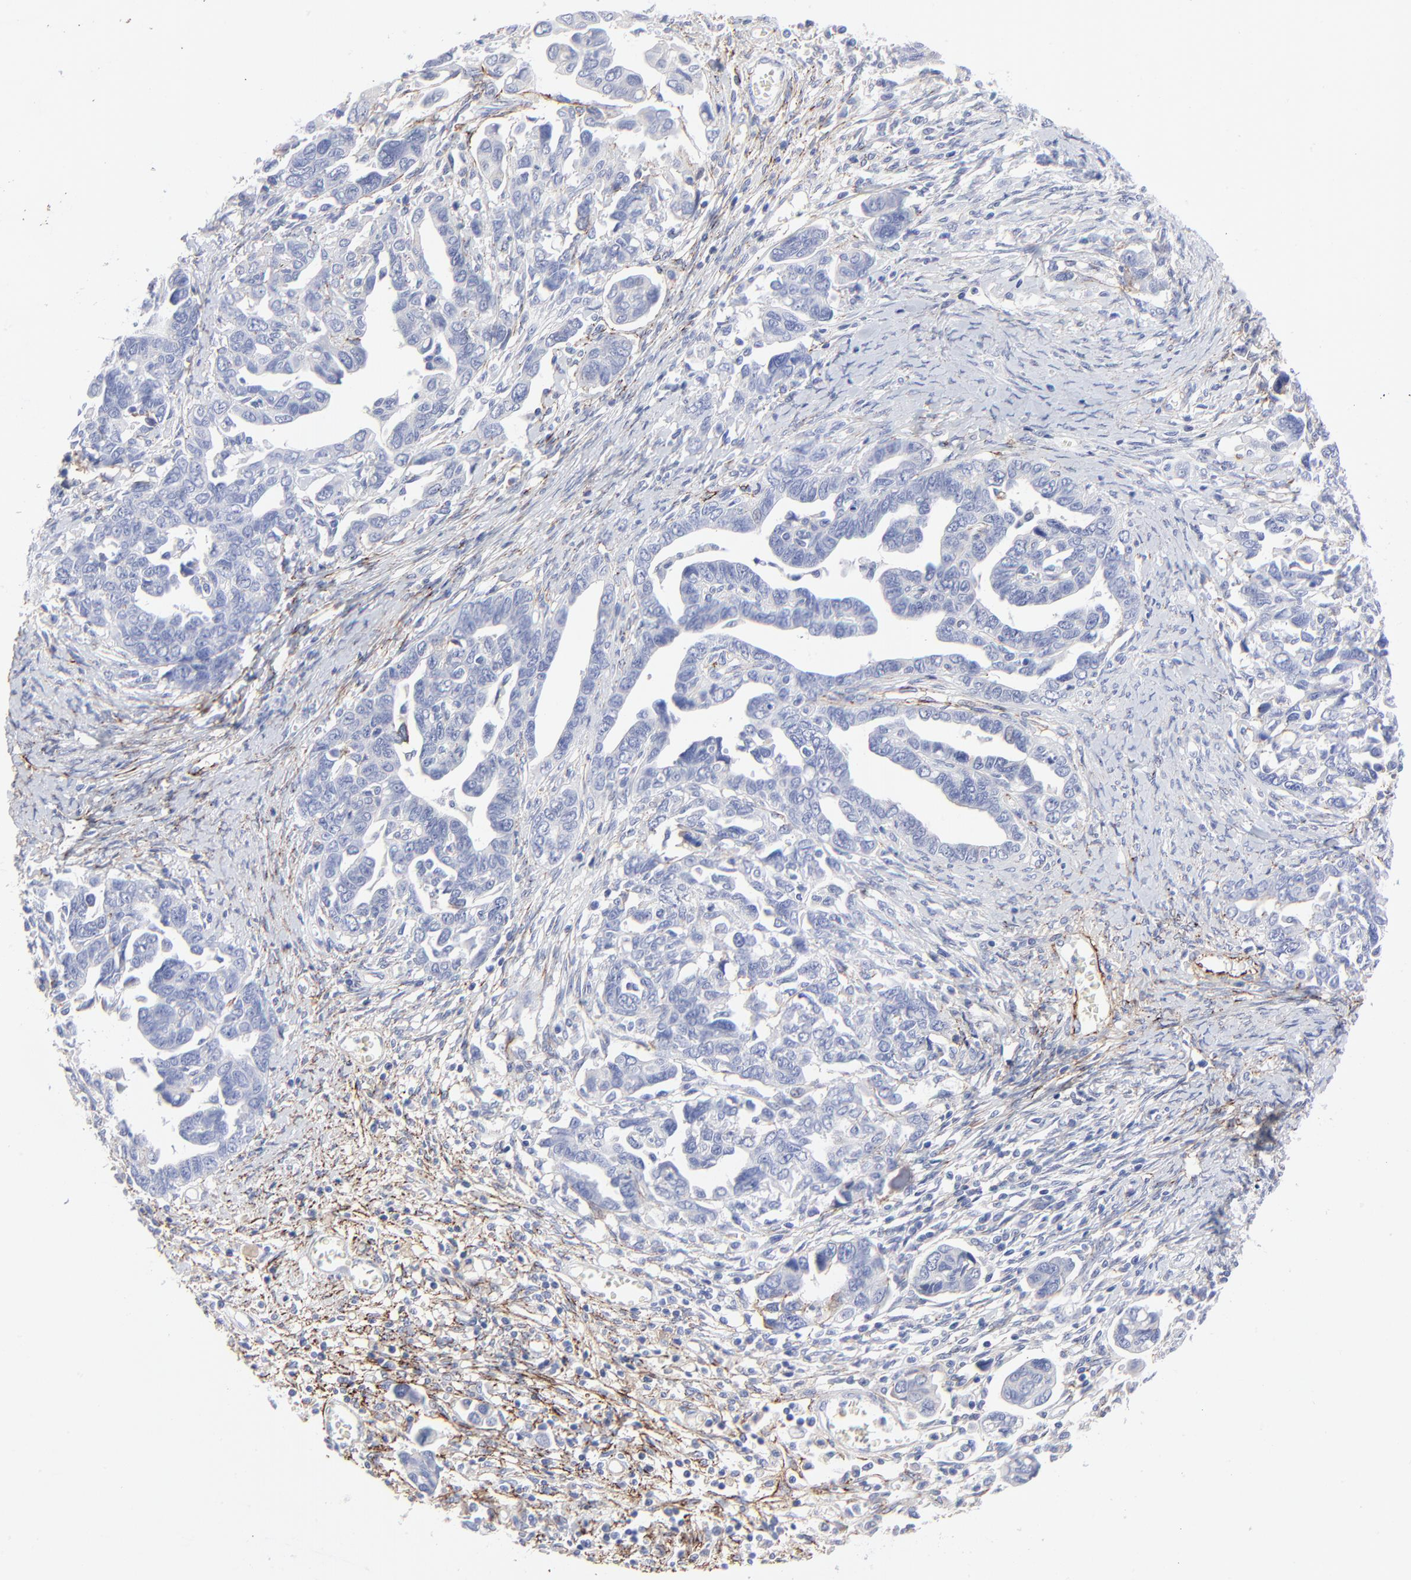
{"staining": {"intensity": "negative", "quantity": "none", "location": "none"}, "tissue": "ovarian cancer", "cell_type": "Tumor cells", "image_type": "cancer", "snomed": [{"axis": "morphology", "description": "Cystadenocarcinoma, serous, NOS"}, {"axis": "topography", "description": "Ovary"}], "caption": "A high-resolution histopathology image shows IHC staining of ovarian serous cystadenocarcinoma, which exhibits no significant staining in tumor cells.", "gene": "FBLN2", "patient": {"sex": "female", "age": 69}}